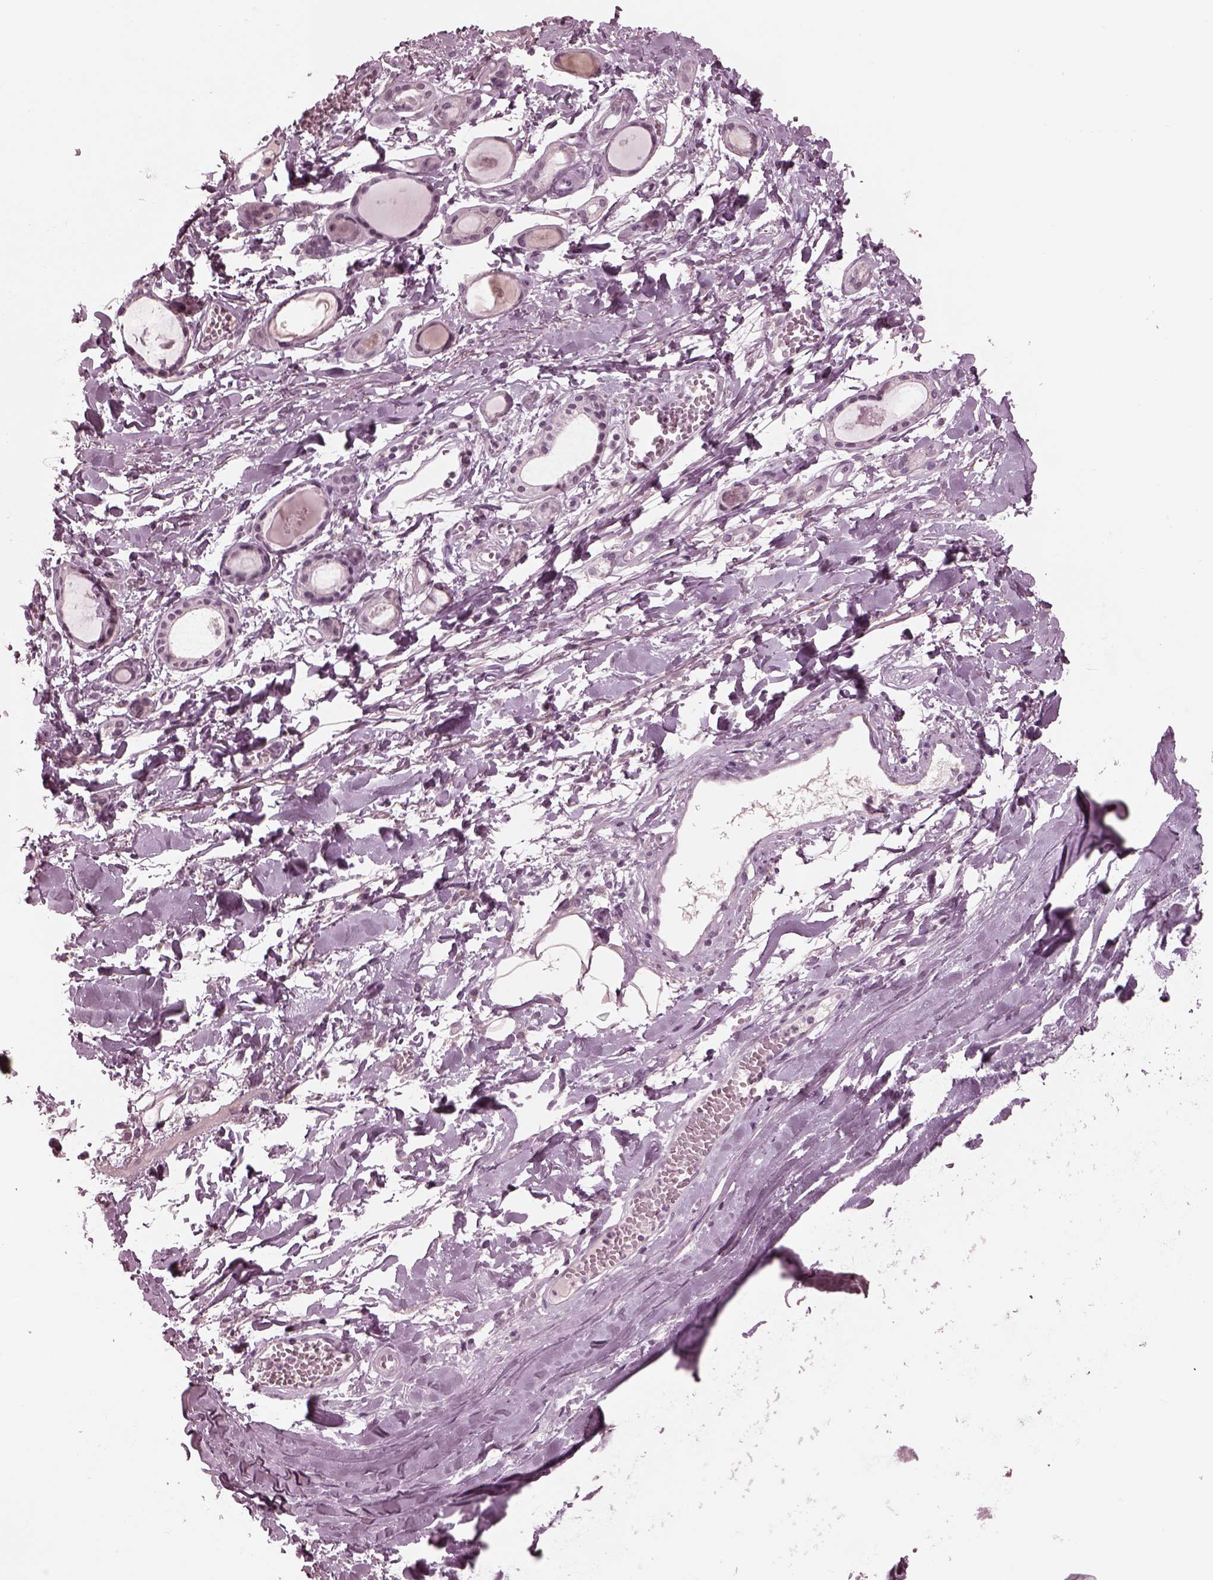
{"staining": {"intensity": "negative", "quantity": "none", "location": "none"}, "tissue": "adipose tissue", "cell_type": "Adipocytes", "image_type": "normal", "snomed": [{"axis": "morphology", "description": "Normal tissue, NOS"}, {"axis": "topography", "description": "Cartilage tissue"}, {"axis": "topography", "description": "Nasopharynx"}, {"axis": "topography", "description": "Thyroid gland"}], "caption": "A micrograph of adipose tissue stained for a protein shows no brown staining in adipocytes.", "gene": "GARIN4", "patient": {"sex": "male", "age": 63}}